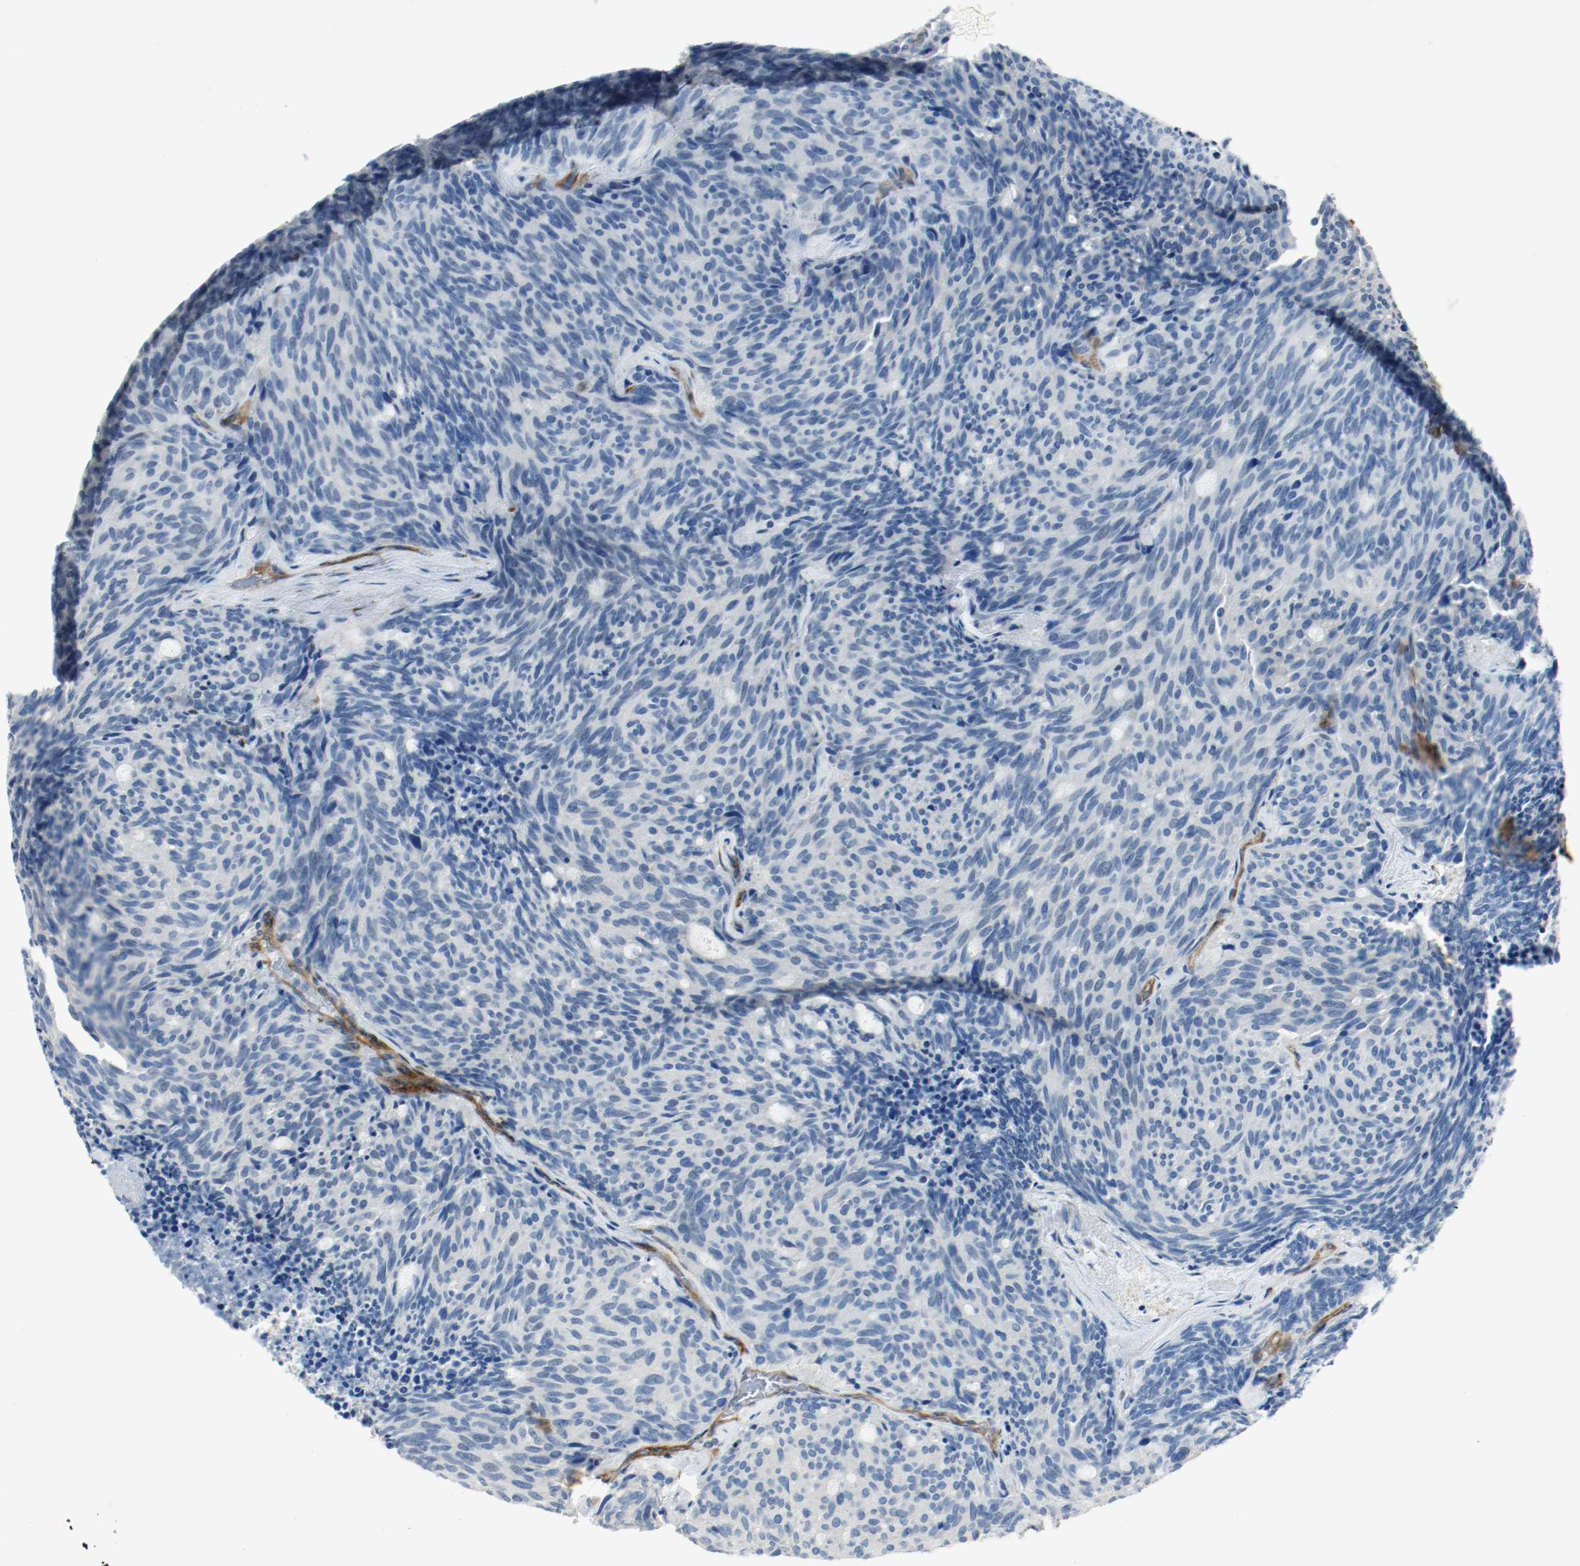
{"staining": {"intensity": "negative", "quantity": "none", "location": "none"}, "tissue": "carcinoid", "cell_type": "Tumor cells", "image_type": "cancer", "snomed": [{"axis": "morphology", "description": "Carcinoid, malignant, NOS"}, {"axis": "topography", "description": "Pancreas"}], "caption": "Histopathology image shows no significant protein expression in tumor cells of carcinoid.", "gene": "LAMB1", "patient": {"sex": "female", "age": 54}}